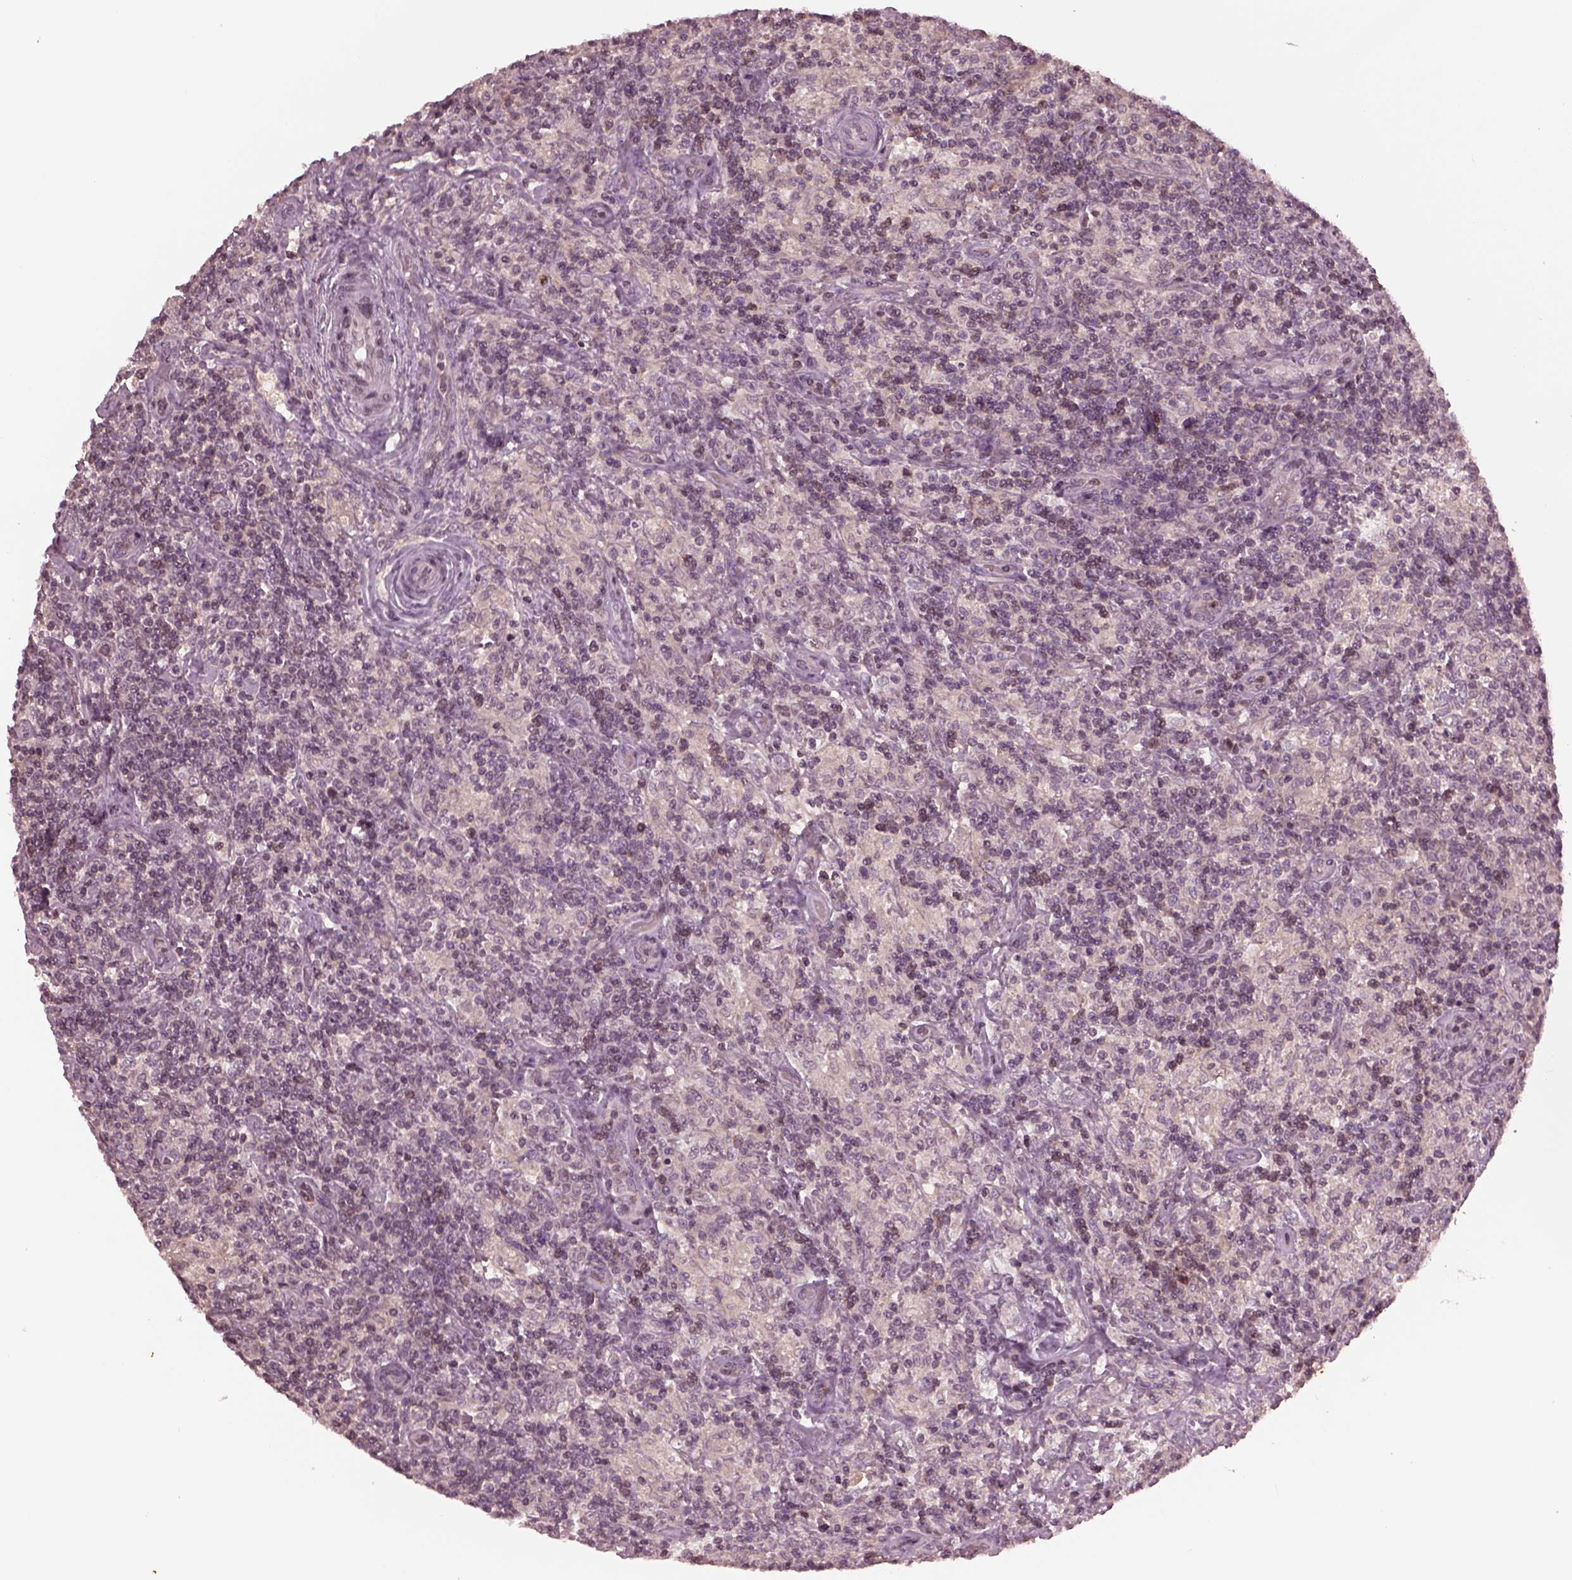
{"staining": {"intensity": "negative", "quantity": "none", "location": "none"}, "tissue": "lymphoma", "cell_type": "Tumor cells", "image_type": "cancer", "snomed": [{"axis": "morphology", "description": "Hodgkin's disease, NOS"}, {"axis": "topography", "description": "Lymph node"}], "caption": "Tumor cells show no significant positivity in lymphoma.", "gene": "PTX4", "patient": {"sex": "male", "age": 70}}